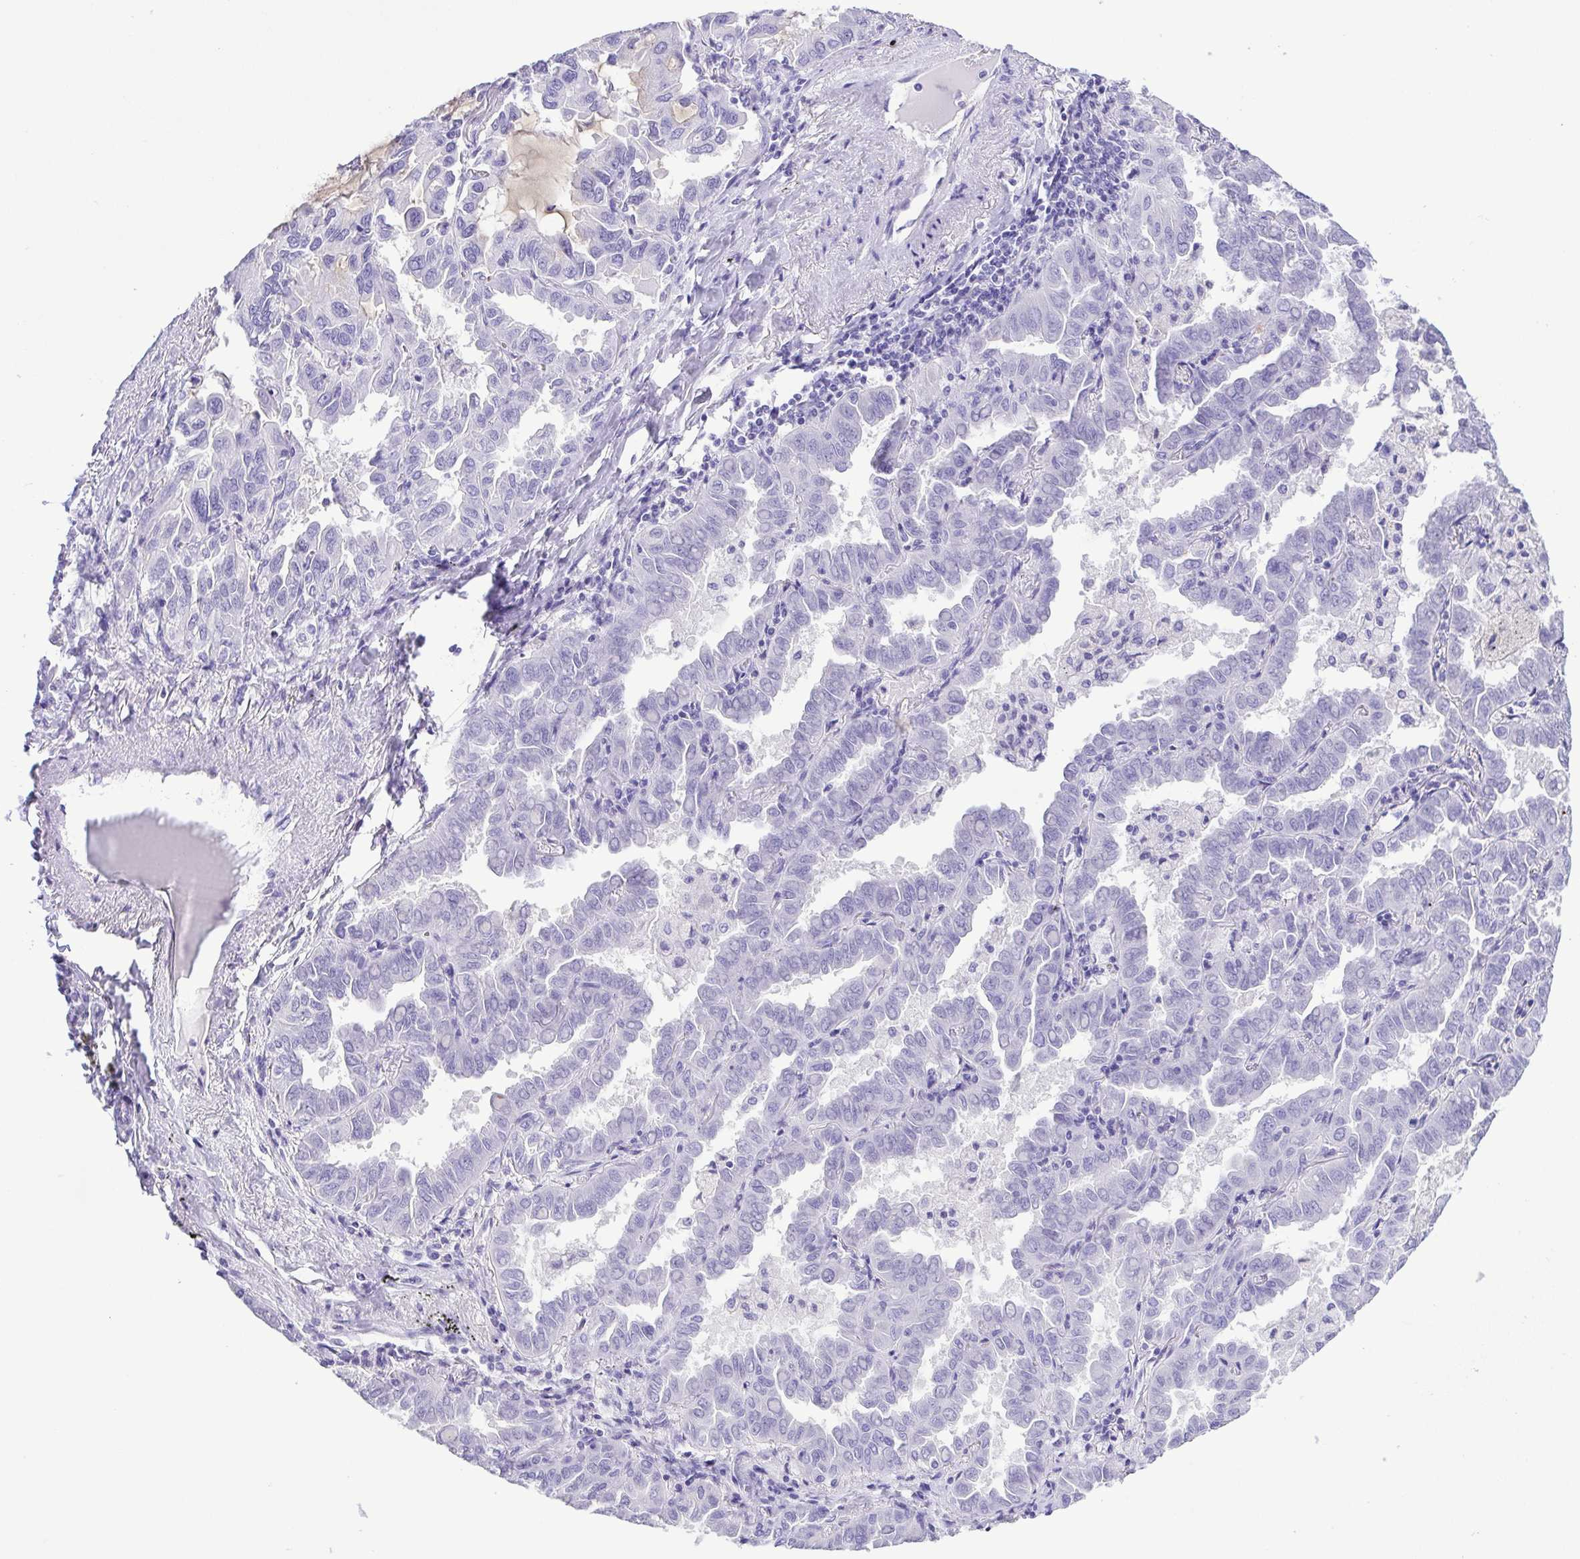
{"staining": {"intensity": "negative", "quantity": "none", "location": "none"}, "tissue": "lung cancer", "cell_type": "Tumor cells", "image_type": "cancer", "snomed": [{"axis": "morphology", "description": "Adenocarcinoma, NOS"}, {"axis": "topography", "description": "Lung"}], "caption": "This is an immunohistochemistry (IHC) micrograph of lung cancer (adenocarcinoma). There is no positivity in tumor cells.", "gene": "OVGP1", "patient": {"sex": "male", "age": 64}}